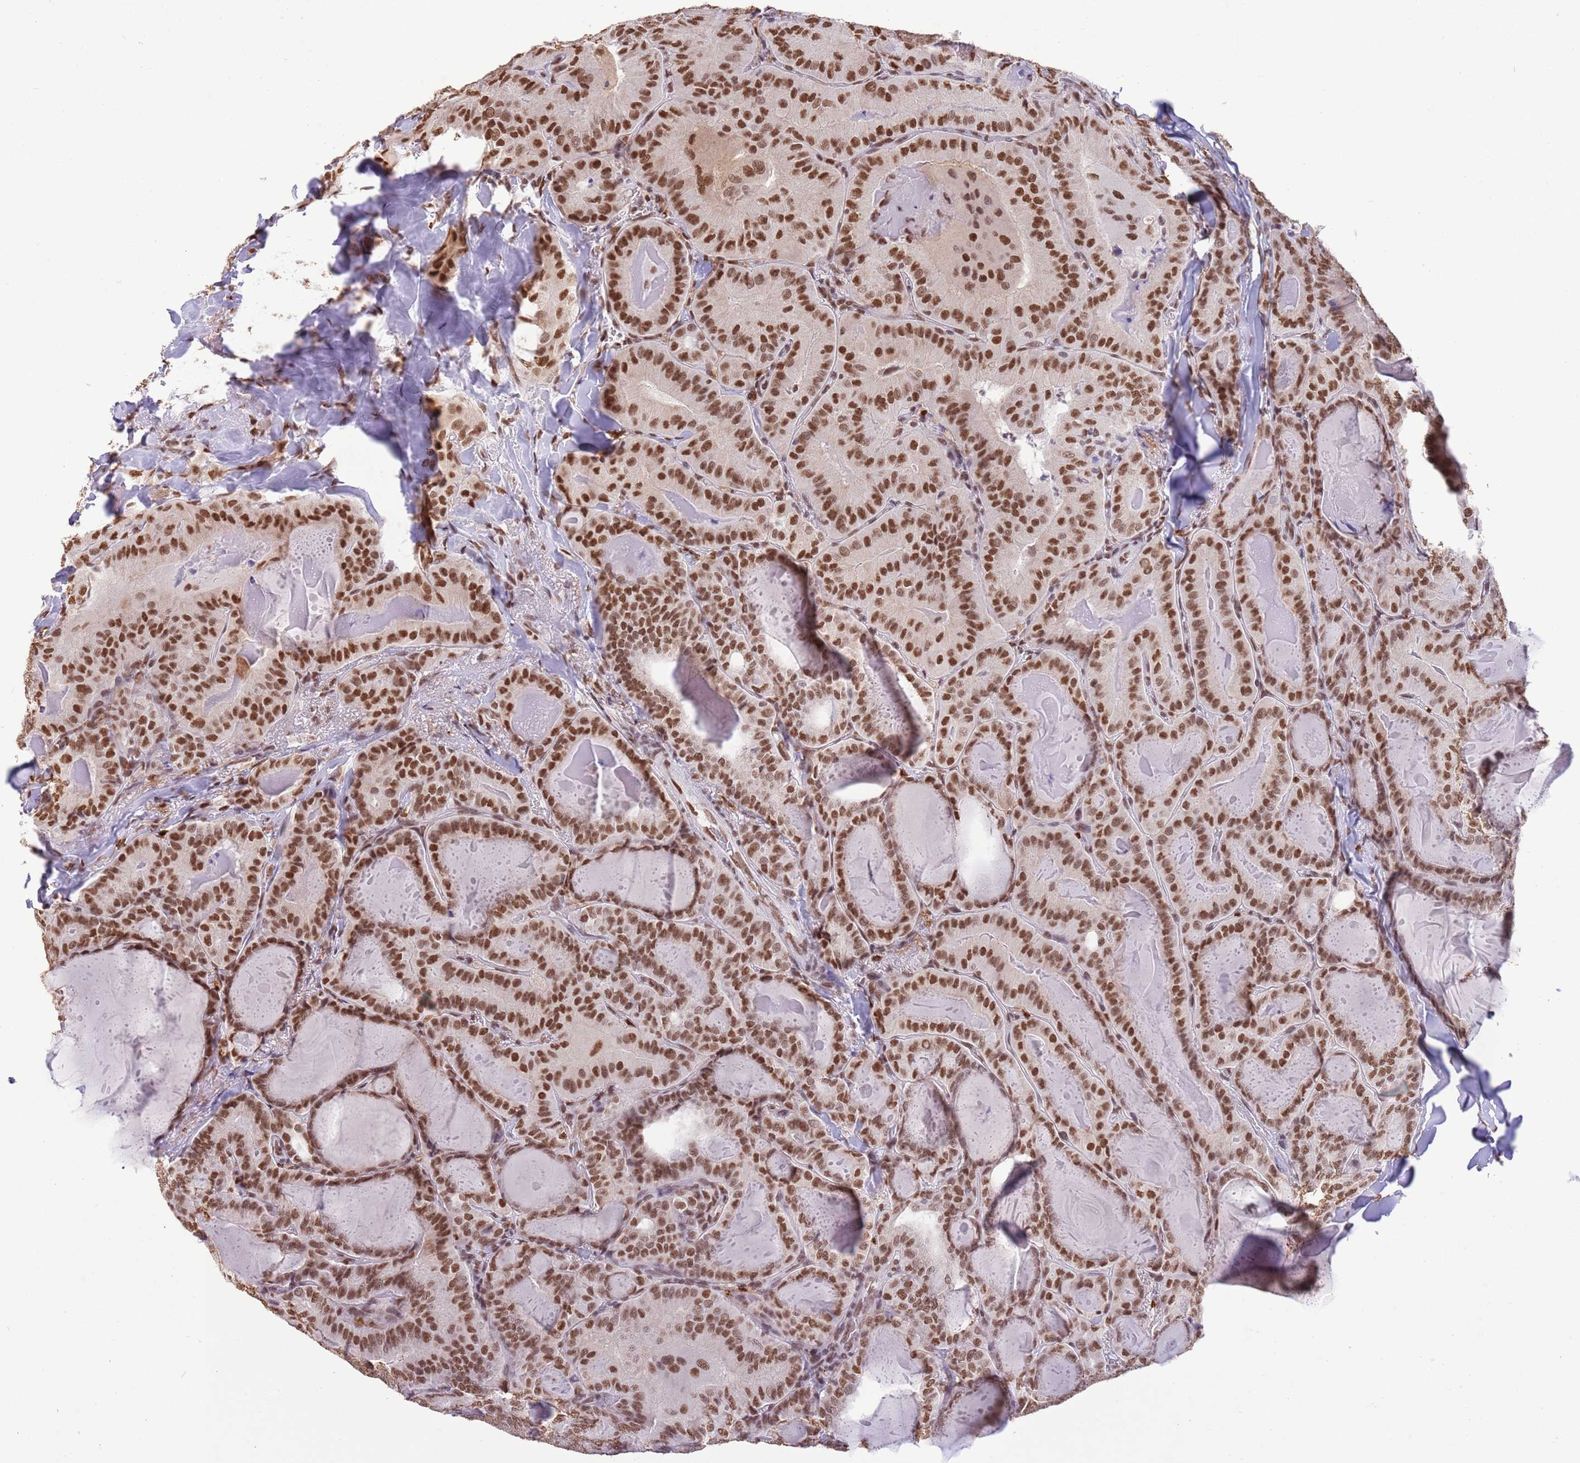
{"staining": {"intensity": "strong", "quantity": ">75%", "location": "nuclear"}, "tissue": "thyroid cancer", "cell_type": "Tumor cells", "image_type": "cancer", "snomed": [{"axis": "morphology", "description": "Papillary adenocarcinoma, NOS"}, {"axis": "topography", "description": "Thyroid gland"}], "caption": "Protein staining of papillary adenocarcinoma (thyroid) tissue shows strong nuclear positivity in approximately >75% of tumor cells.", "gene": "TRIM32", "patient": {"sex": "female", "age": 68}}